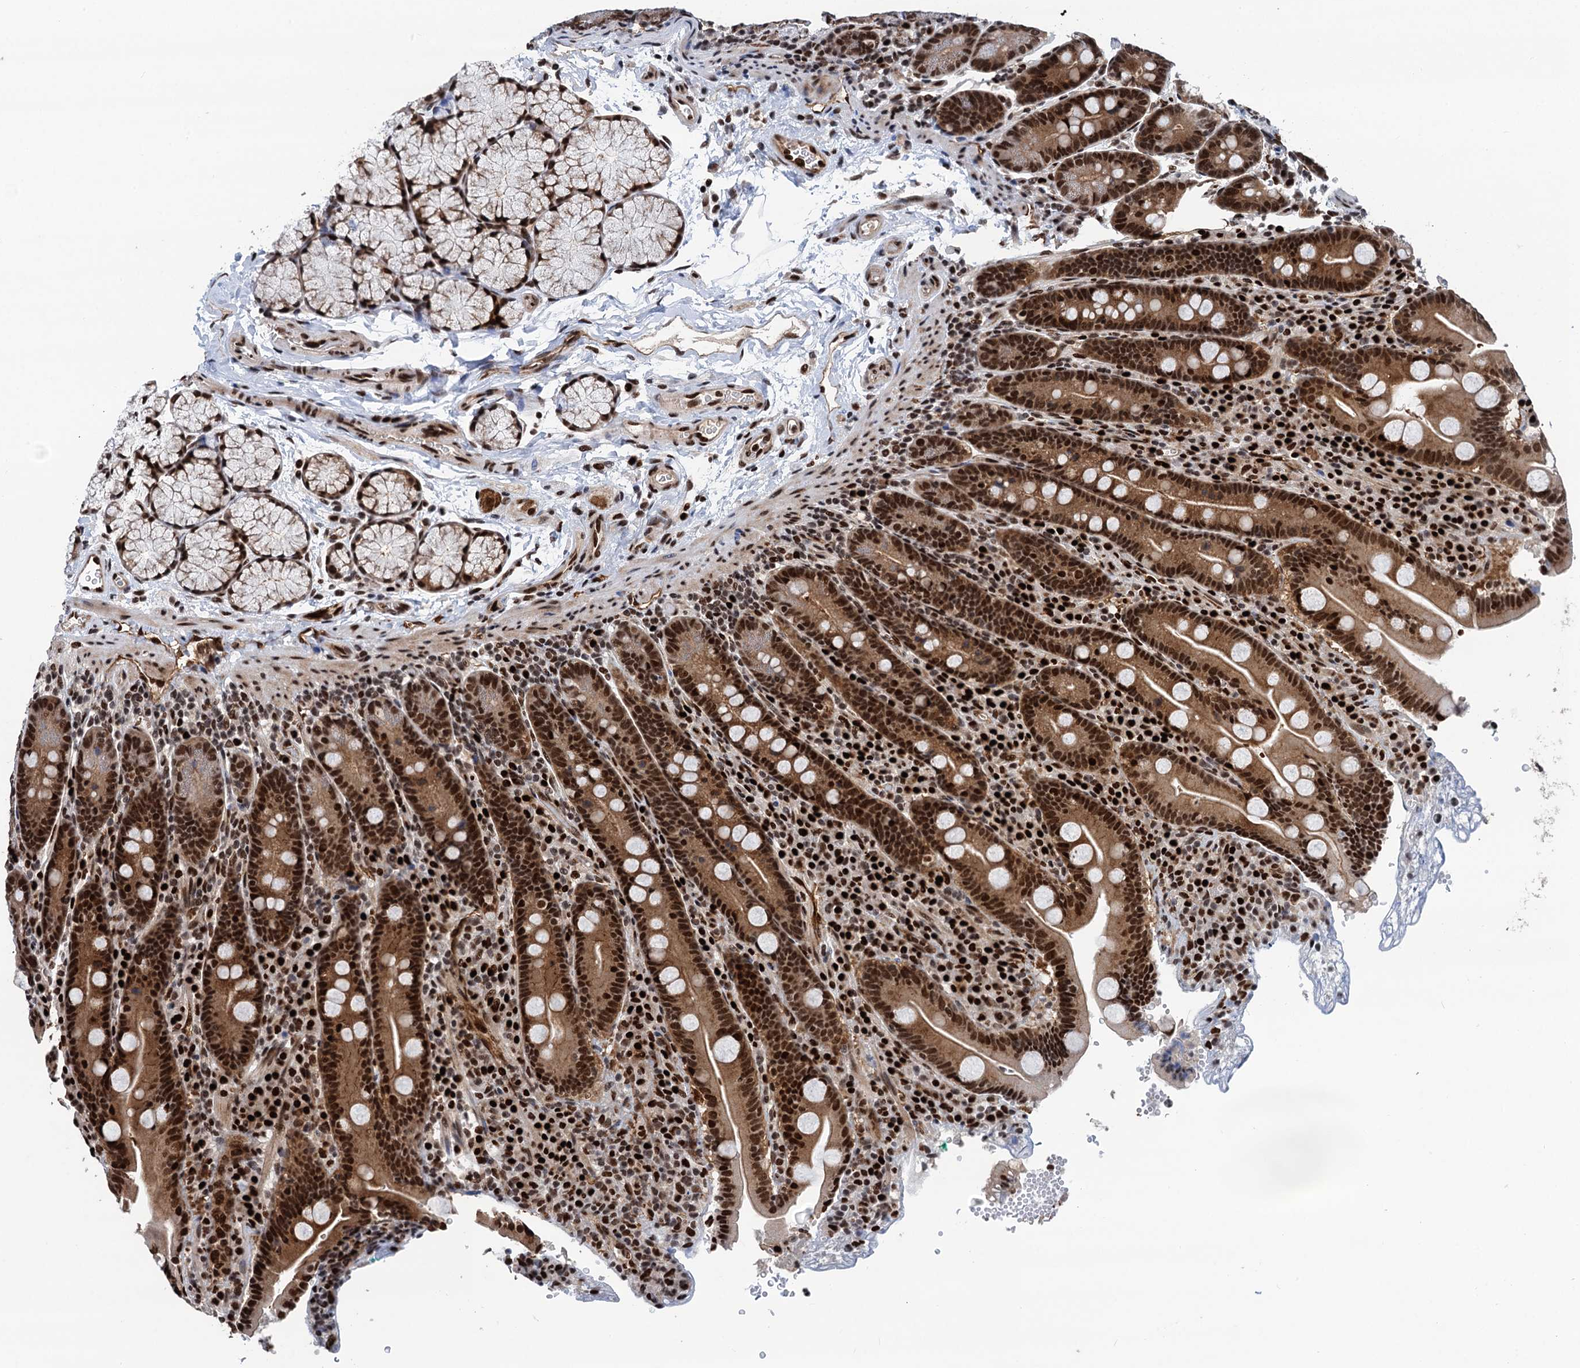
{"staining": {"intensity": "strong", "quantity": ">75%", "location": "cytoplasmic/membranous,nuclear"}, "tissue": "duodenum", "cell_type": "Glandular cells", "image_type": "normal", "snomed": [{"axis": "morphology", "description": "Normal tissue, NOS"}, {"axis": "topography", "description": "Duodenum"}], "caption": "Protein staining exhibits strong cytoplasmic/membranous,nuclear expression in approximately >75% of glandular cells in benign duodenum. The staining was performed using DAB (3,3'-diaminobenzidine), with brown indicating positive protein expression. Nuclei are stained blue with hematoxylin.", "gene": "PPP4R1", "patient": {"sex": "male", "age": 35}}